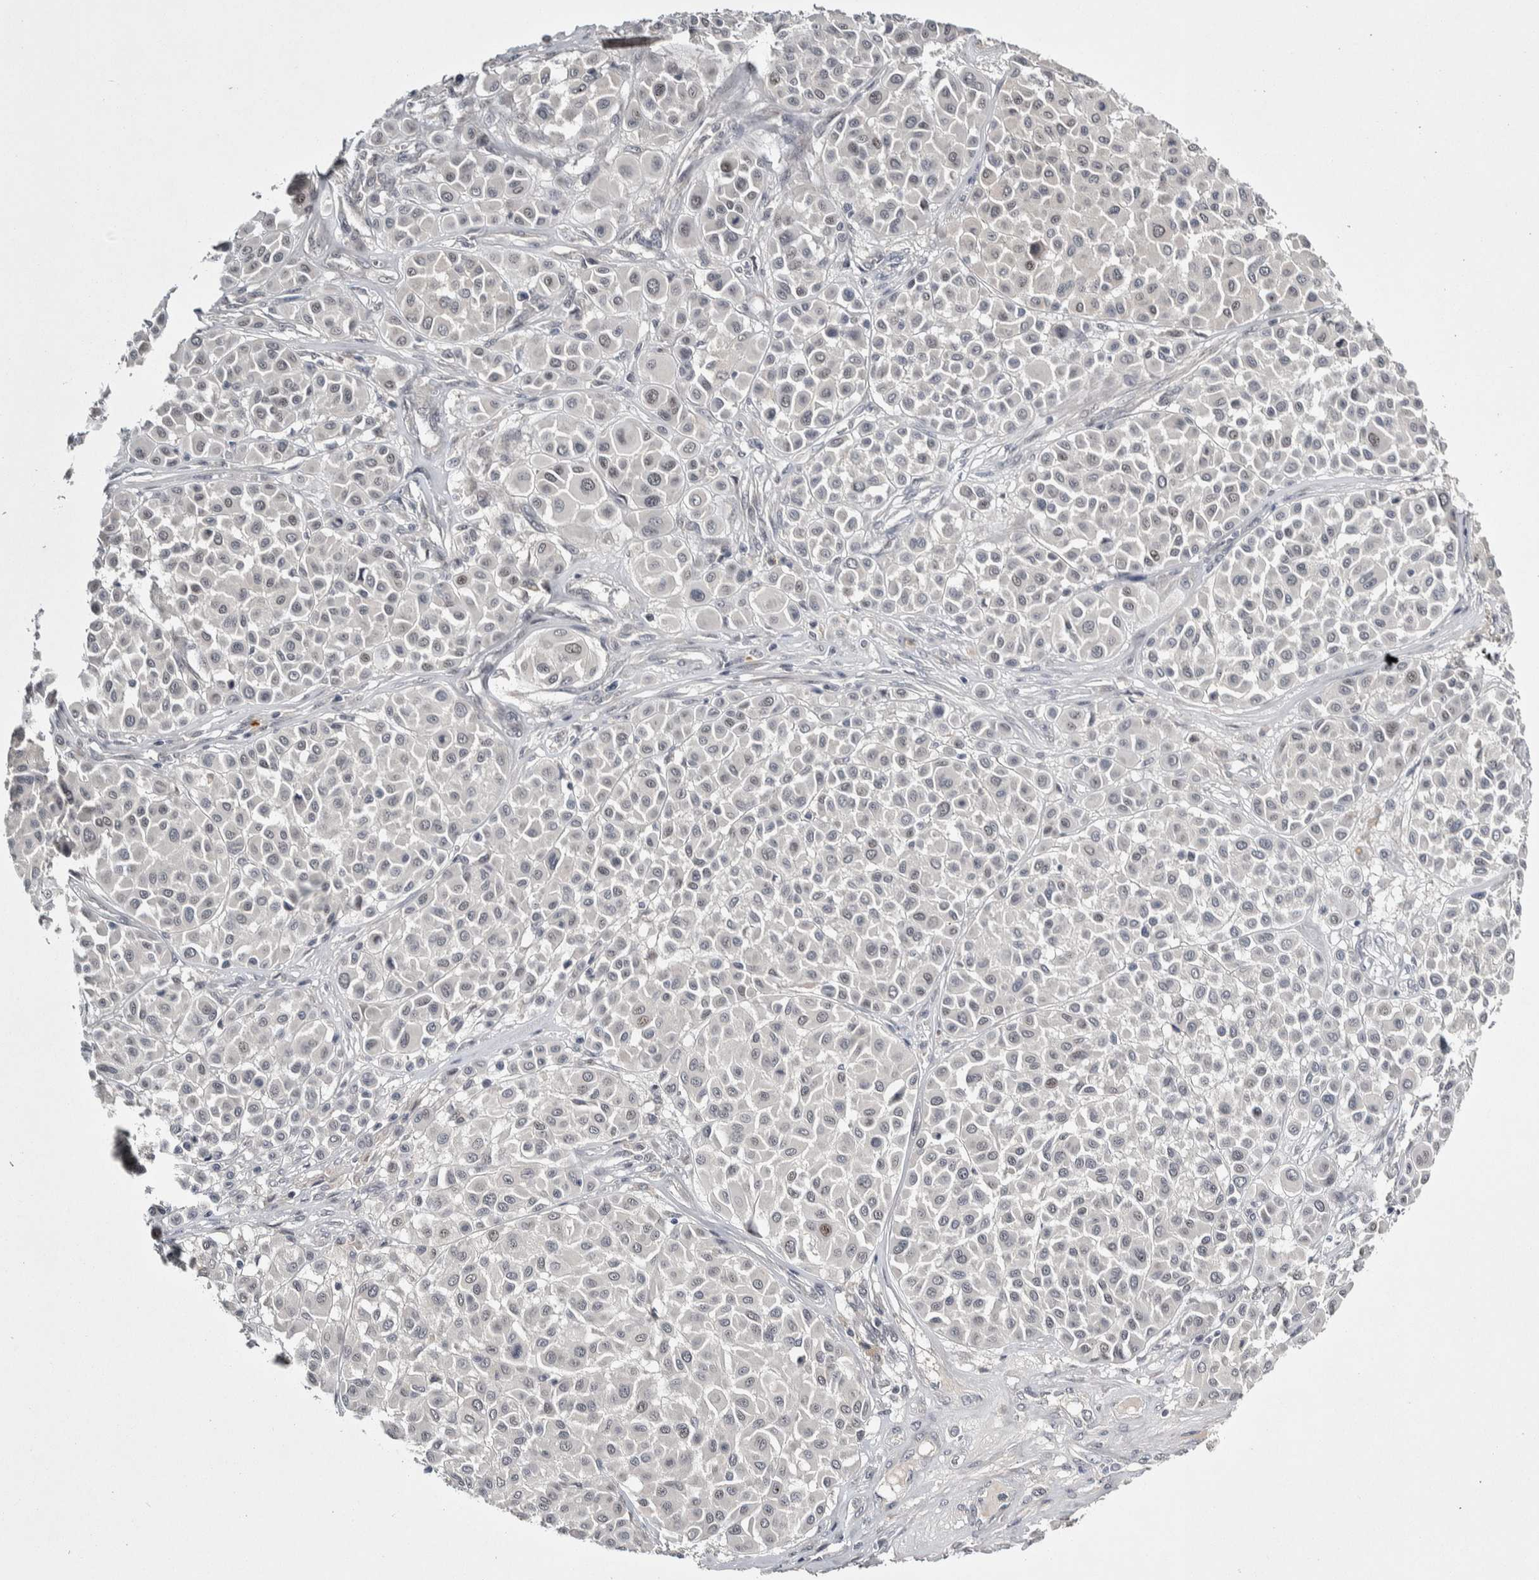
{"staining": {"intensity": "weak", "quantity": "25%-75%", "location": "nuclear"}, "tissue": "melanoma", "cell_type": "Tumor cells", "image_type": "cancer", "snomed": [{"axis": "morphology", "description": "Malignant melanoma, Metastatic site"}, {"axis": "topography", "description": "Soft tissue"}], "caption": "Malignant melanoma (metastatic site) stained with a brown dye displays weak nuclear positive expression in approximately 25%-75% of tumor cells.", "gene": "ASPN", "patient": {"sex": "male", "age": 41}}